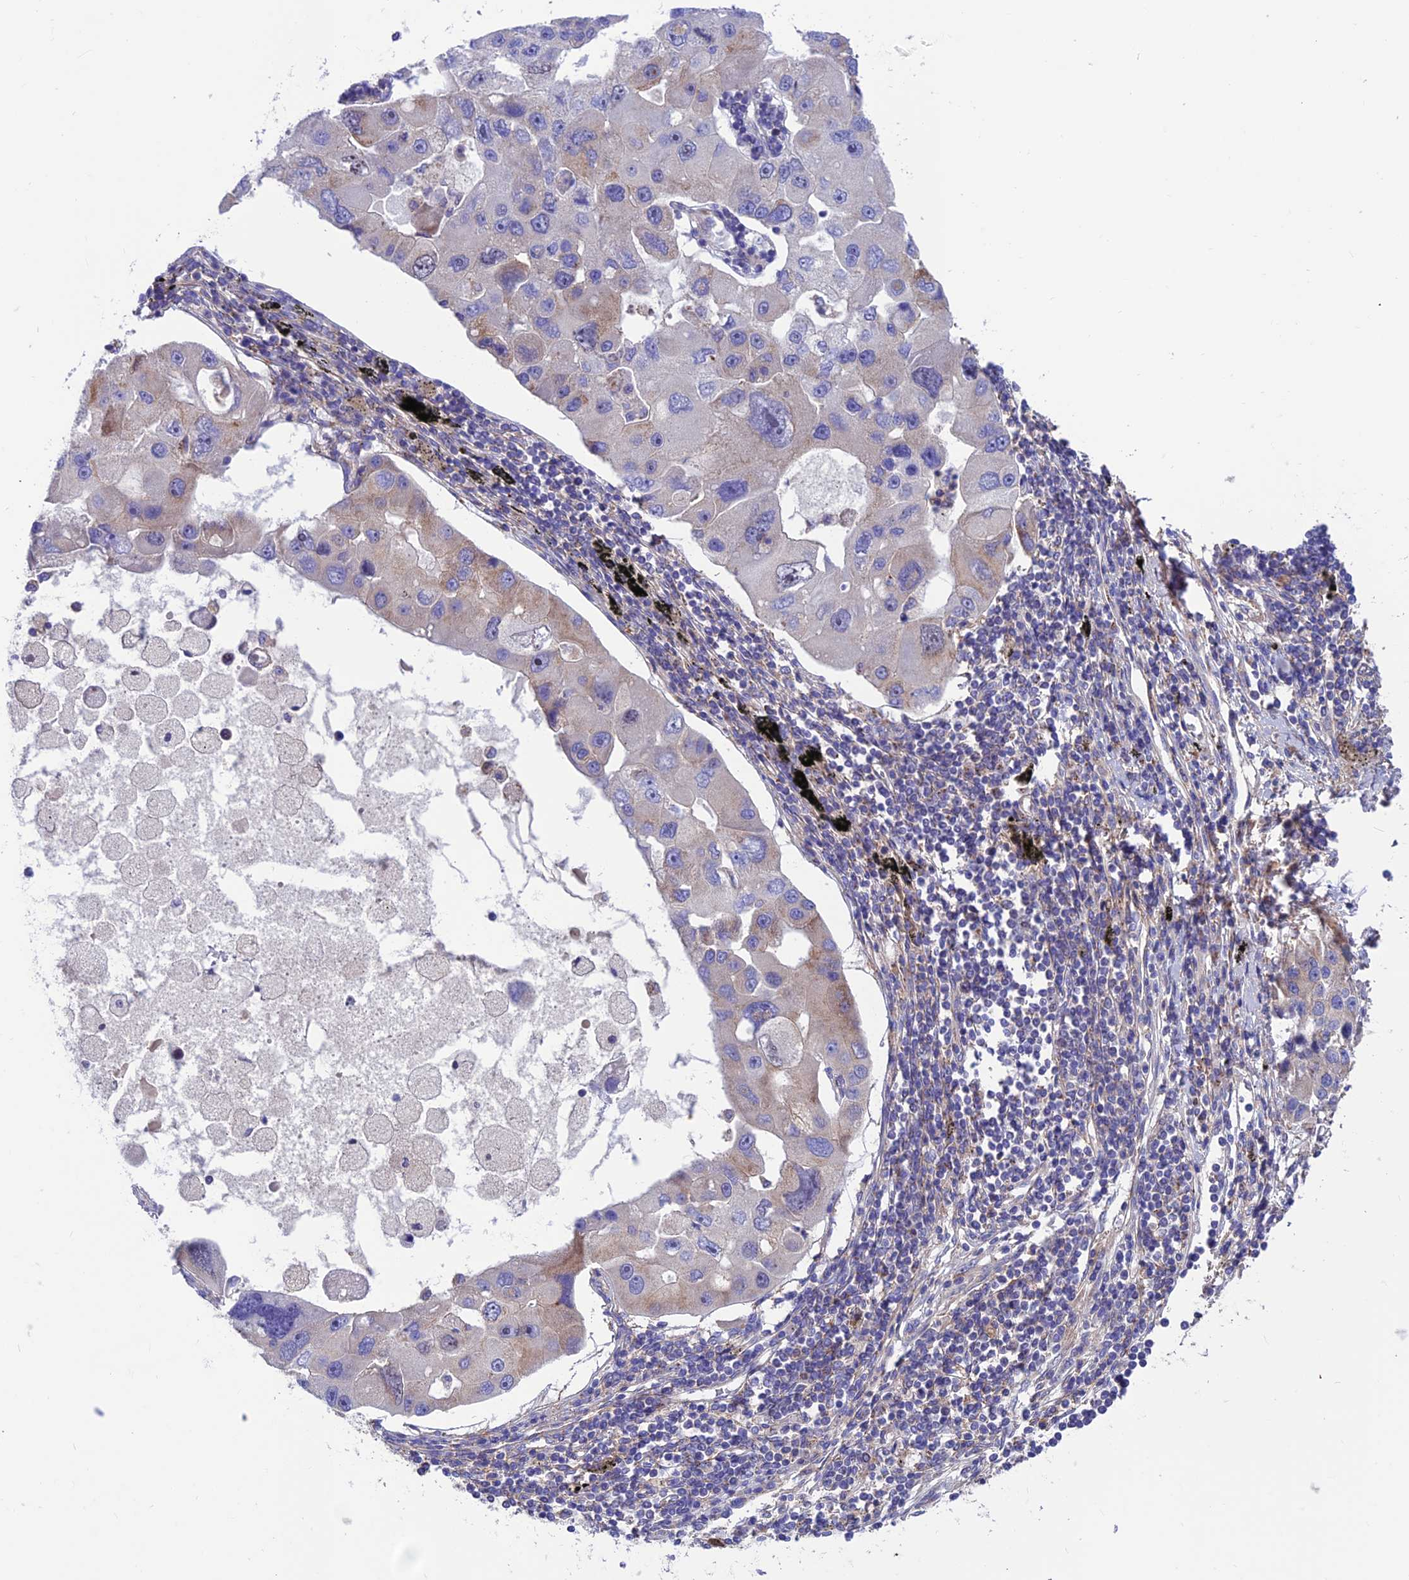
{"staining": {"intensity": "weak", "quantity": "<25%", "location": "cytoplasmic/membranous"}, "tissue": "lung cancer", "cell_type": "Tumor cells", "image_type": "cancer", "snomed": [{"axis": "morphology", "description": "Adenocarcinoma, NOS"}, {"axis": "topography", "description": "Lung"}], "caption": "A micrograph of adenocarcinoma (lung) stained for a protein shows no brown staining in tumor cells.", "gene": "VPS16", "patient": {"sex": "female", "age": 54}}